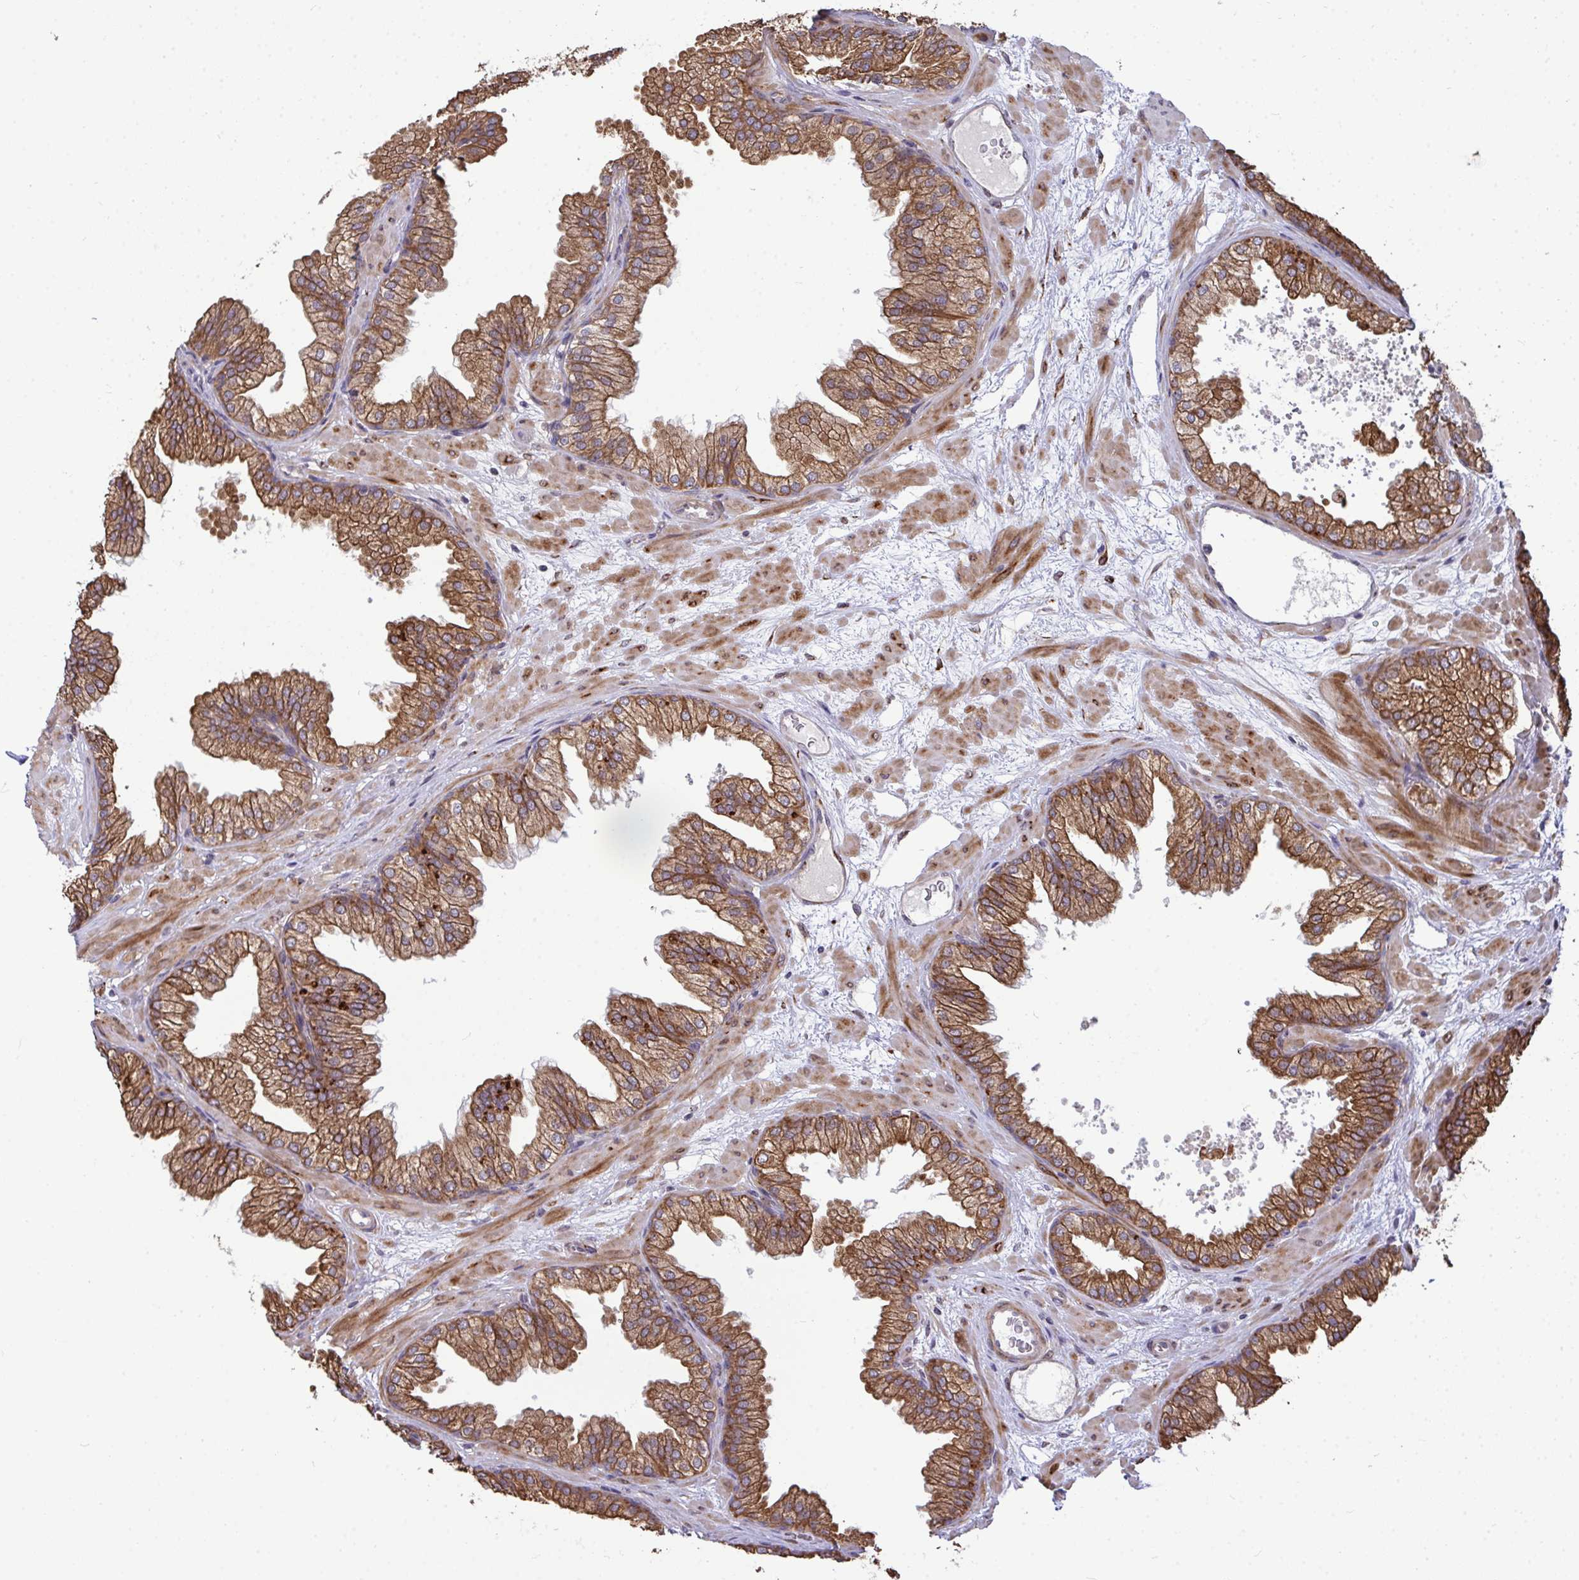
{"staining": {"intensity": "strong", "quantity": ">75%", "location": "cytoplasmic/membranous"}, "tissue": "prostate", "cell_type": "Glandular cells", "image_type": "normal", "snomed": [{"axis": "morphology", "description": "Normal tissue, NOS"}, {"axis": "topography", "description": "Prostate"}], "caption": "Immunohistochemistry (DAB) staining of unremarkable human prostate reveals strong cytoplasmic/membranous protein staining in approximately >75% of glandular cells. The protein of interest is stained brown, and the nuclei are stained in blue (DAB (3,3'-diaminobenzidine) IHC with brightfield microscopy, high magnification).", "gene": "TRIM44", "patient": {"sex": "male", "age": 37}}